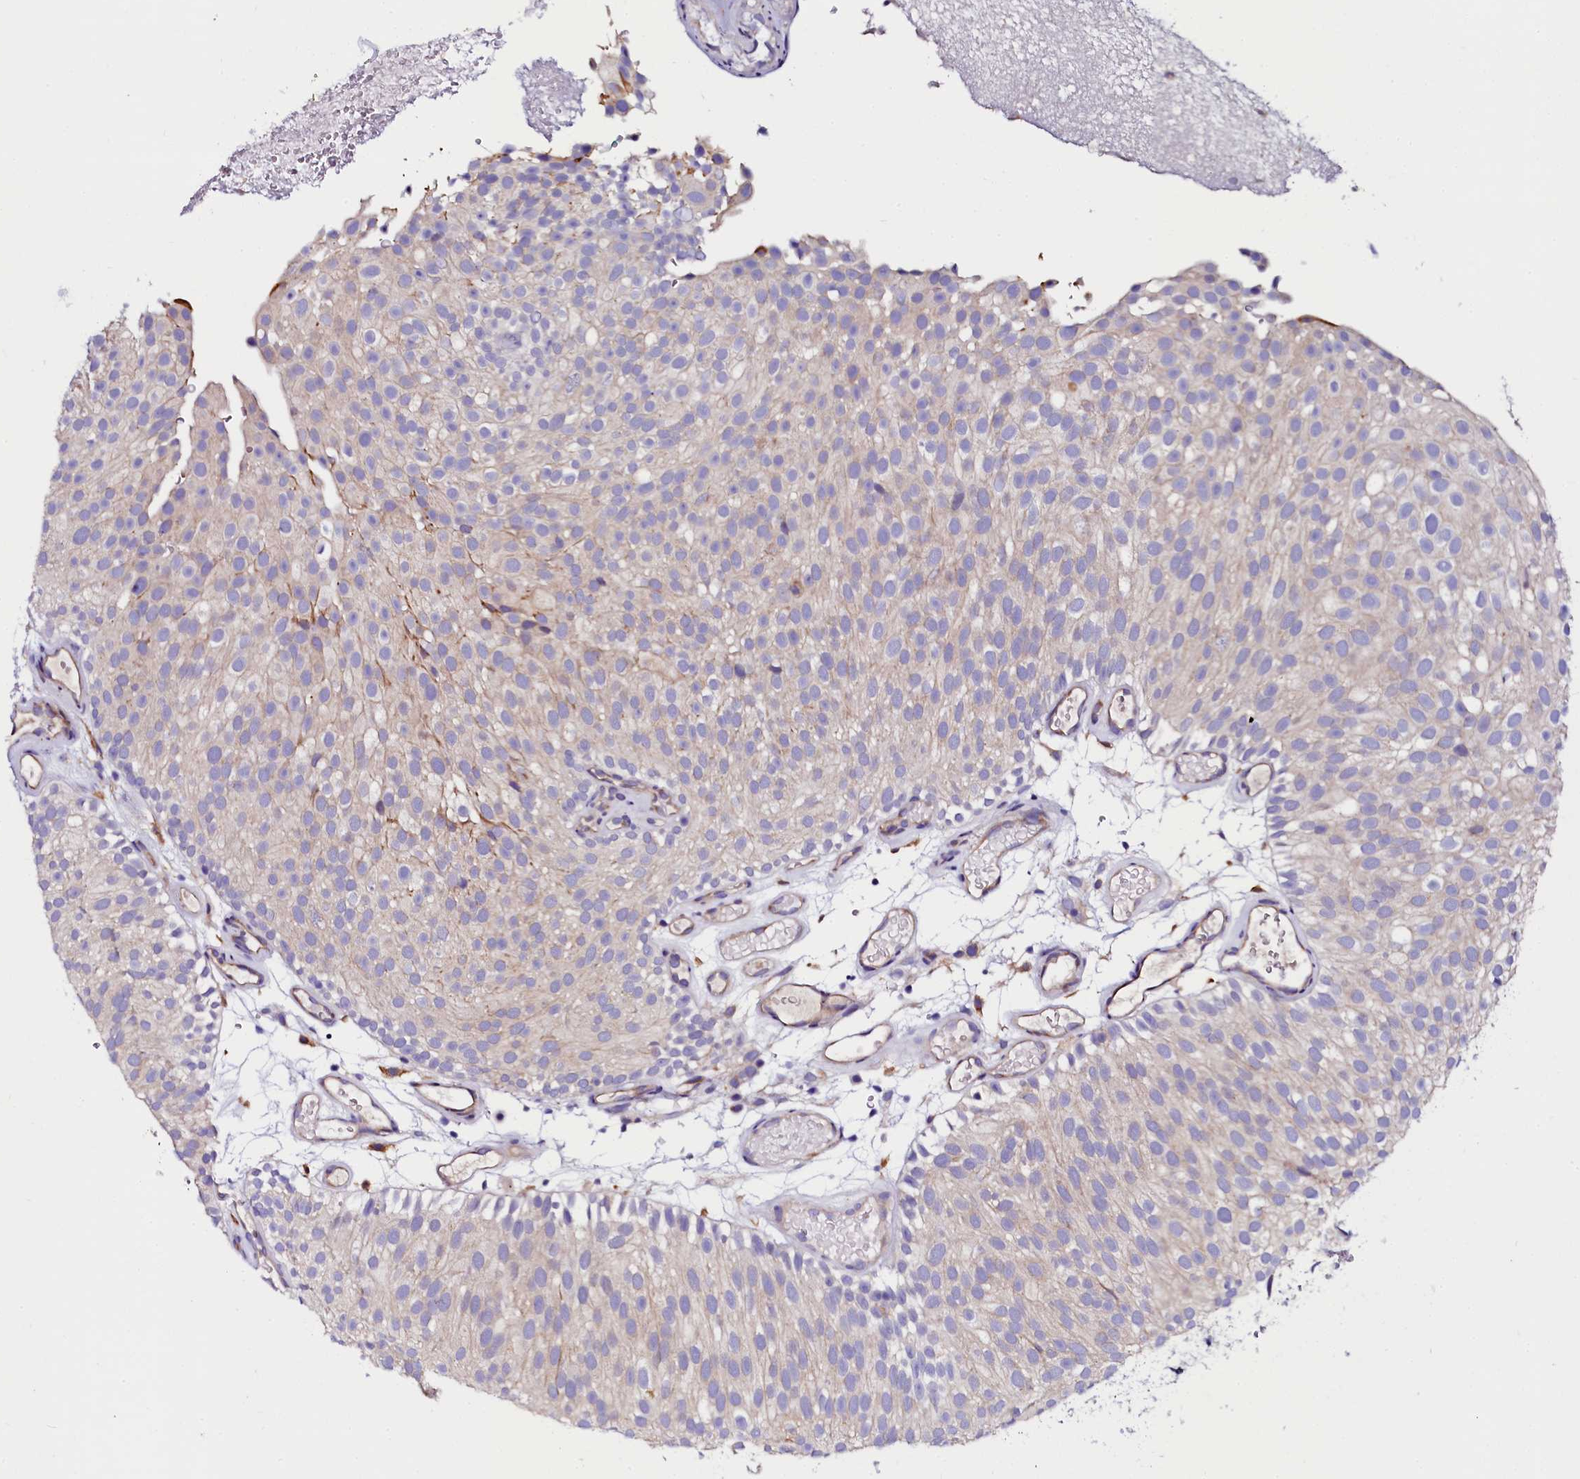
{"staining": {"intensity": "moderate", "quantity": "25%-75%", "location": "cytoplasmic/membranous"}, "tissue": "urothelial cancer", "cell_type": "Tumor cells", "image_type": "cancer", "snomed": [{"axis": "morphology", "description": "Urothelial carcinoma, Low grade"}, {"axis": "topography", "description": "Urinary bladder"}], "caption": "Tumor cells reveal moderate cytoplasmic/membranous positivity in approximately 25%-75% of cells in urothelial carcinoma (low-grade). (brown staining indicates protein expression, while blue staining denotes nuclei).", "gene": "OTOL1", "patient": {"sex": "male", "age": 78}}